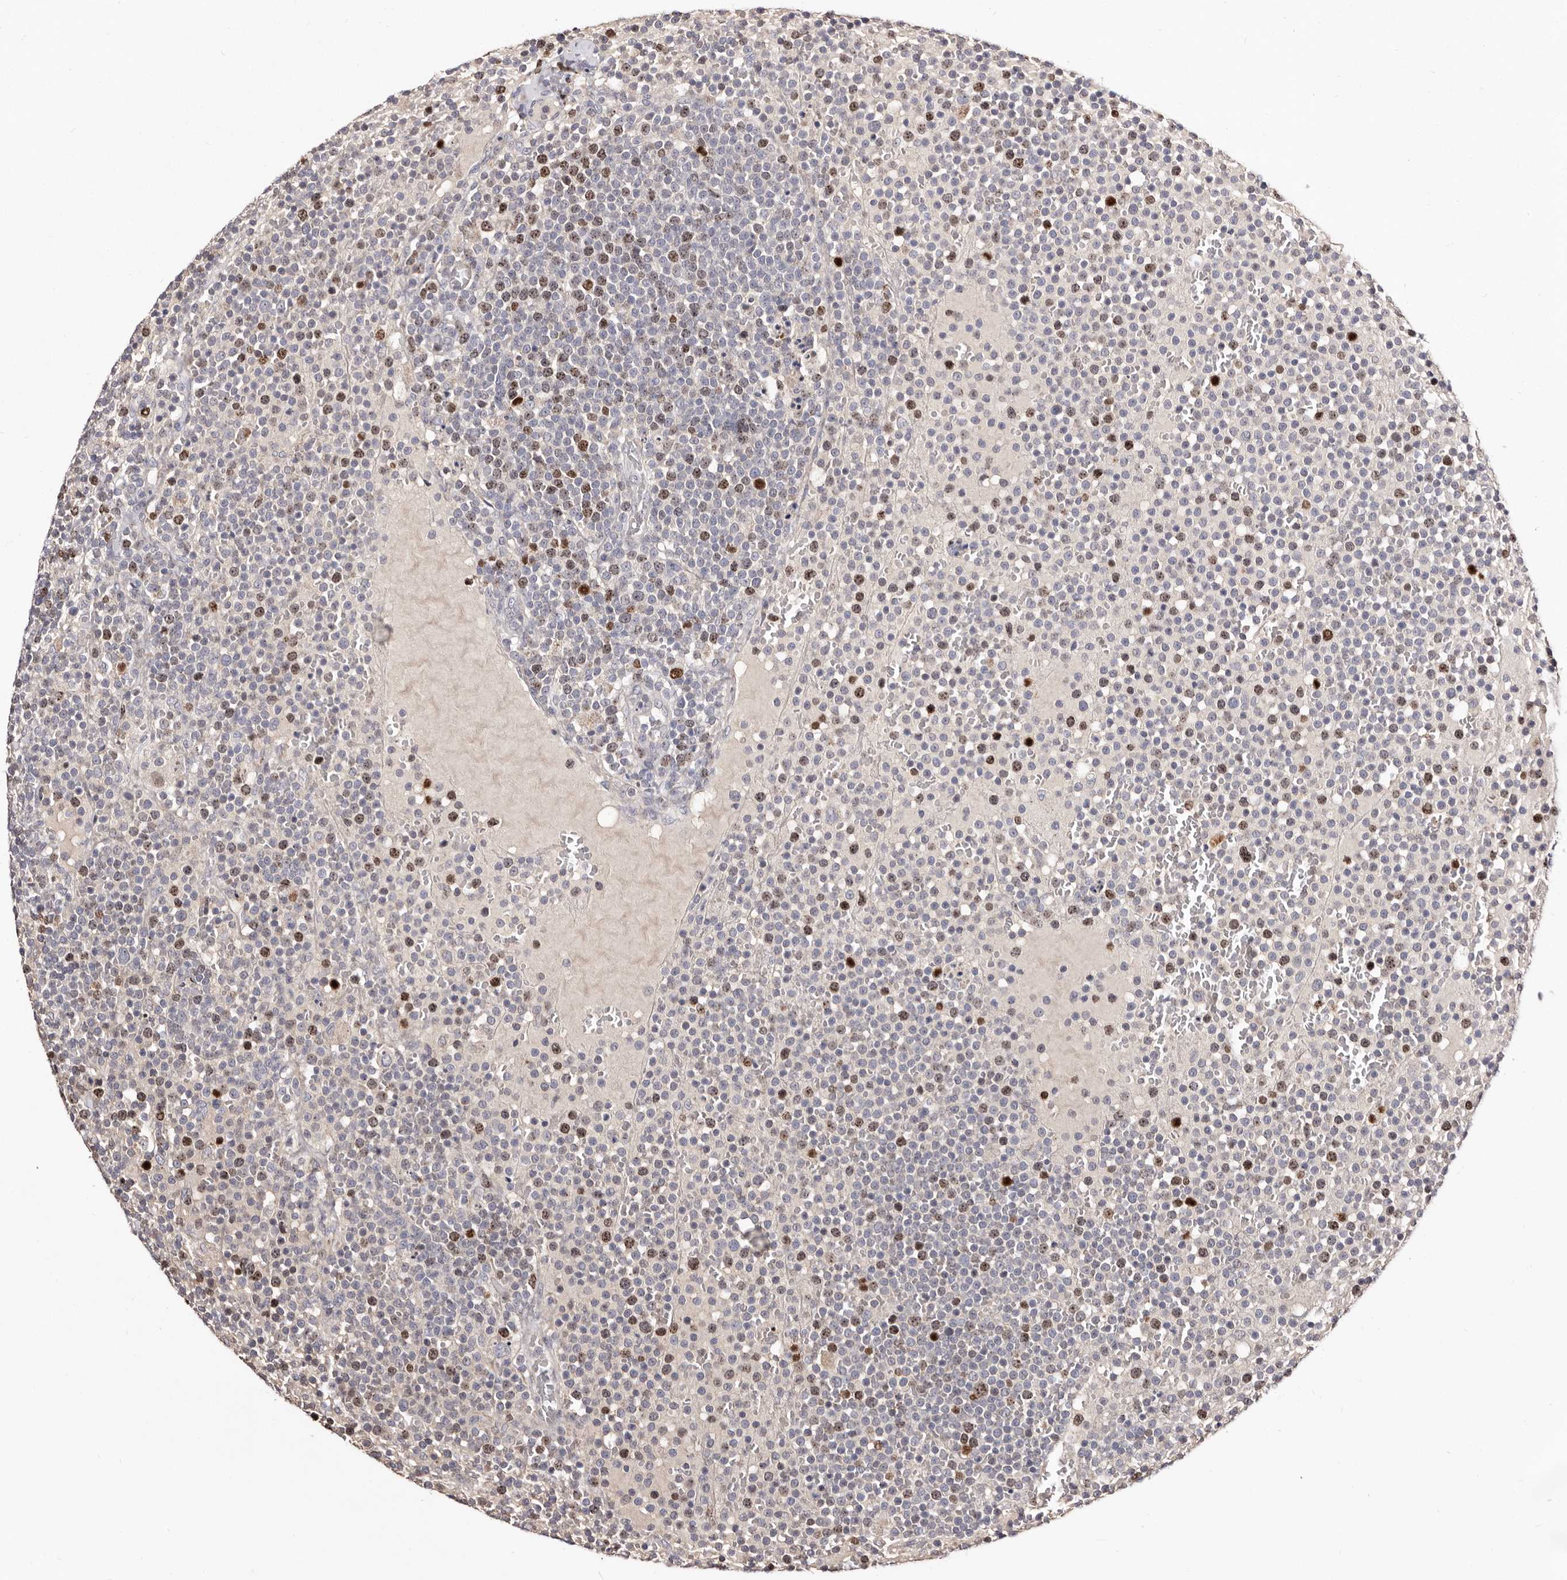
{"staining": {"intensity": "moderate", "quantity": "25%-75%", "location": "nuclear"}, "tissue": "lymphoma", "cell_type": "Tumor cells", "image_type": "cancer", "snomed": [{"axis": "morphology", "description": "Malignant lymphoma, non-Hodgkin's type, High grade"}, {"axis": "topography", "description": "Lymph node"}], "caption": "This micrograph displays lymphoma stained with immunohistochemistry (IHC) to label a protein in brown. The nuclear of tumor cells show moderate positivity for the protein. Nuclei are counter-stained blue.", "gene": "CDCA8", "patient": {"sex": "male", "age": 61}}